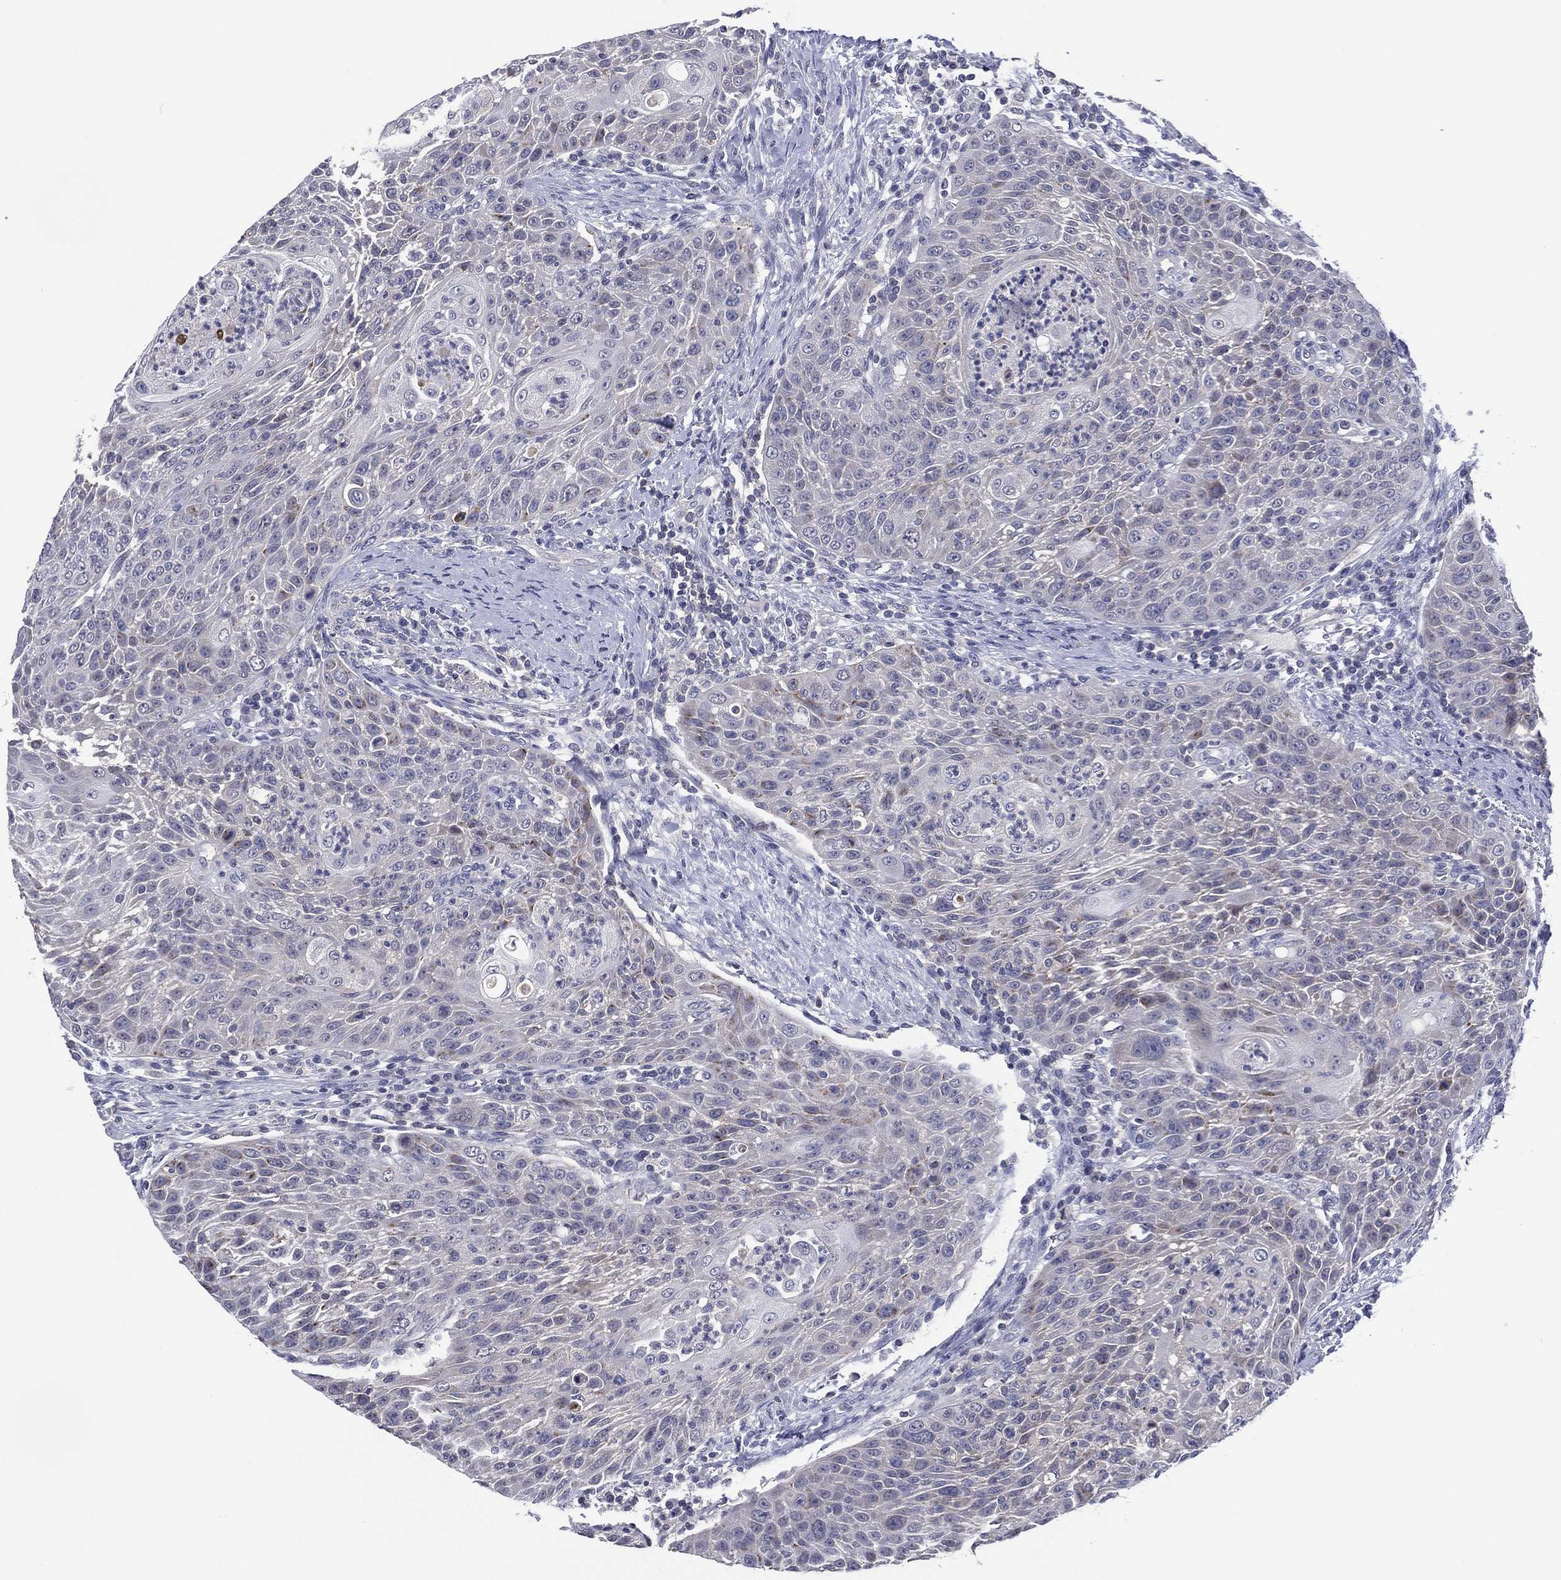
{"staining": {"intensity": "negative", "quantity": "none", "location": "none"}, "tissue": "head and neck cancer", "cell_type": "Tumor cells", "image_type": "cancer", "snomed": [{"axis": "morphology", "description": "Squamous cell carcinoma, NOS"}, {"axis": "topography", "description": "Head-Neck"}], "caption": "Immunohistochemical staining of human head and neck cancer demonstrates no significant expression in tumor cells. The staining is performed using DAB brown chromogen with nuclei counter-stained in using hematoxylin.", "gene": "TRIM31", "patient": {"sex": "male", "age": 69}}